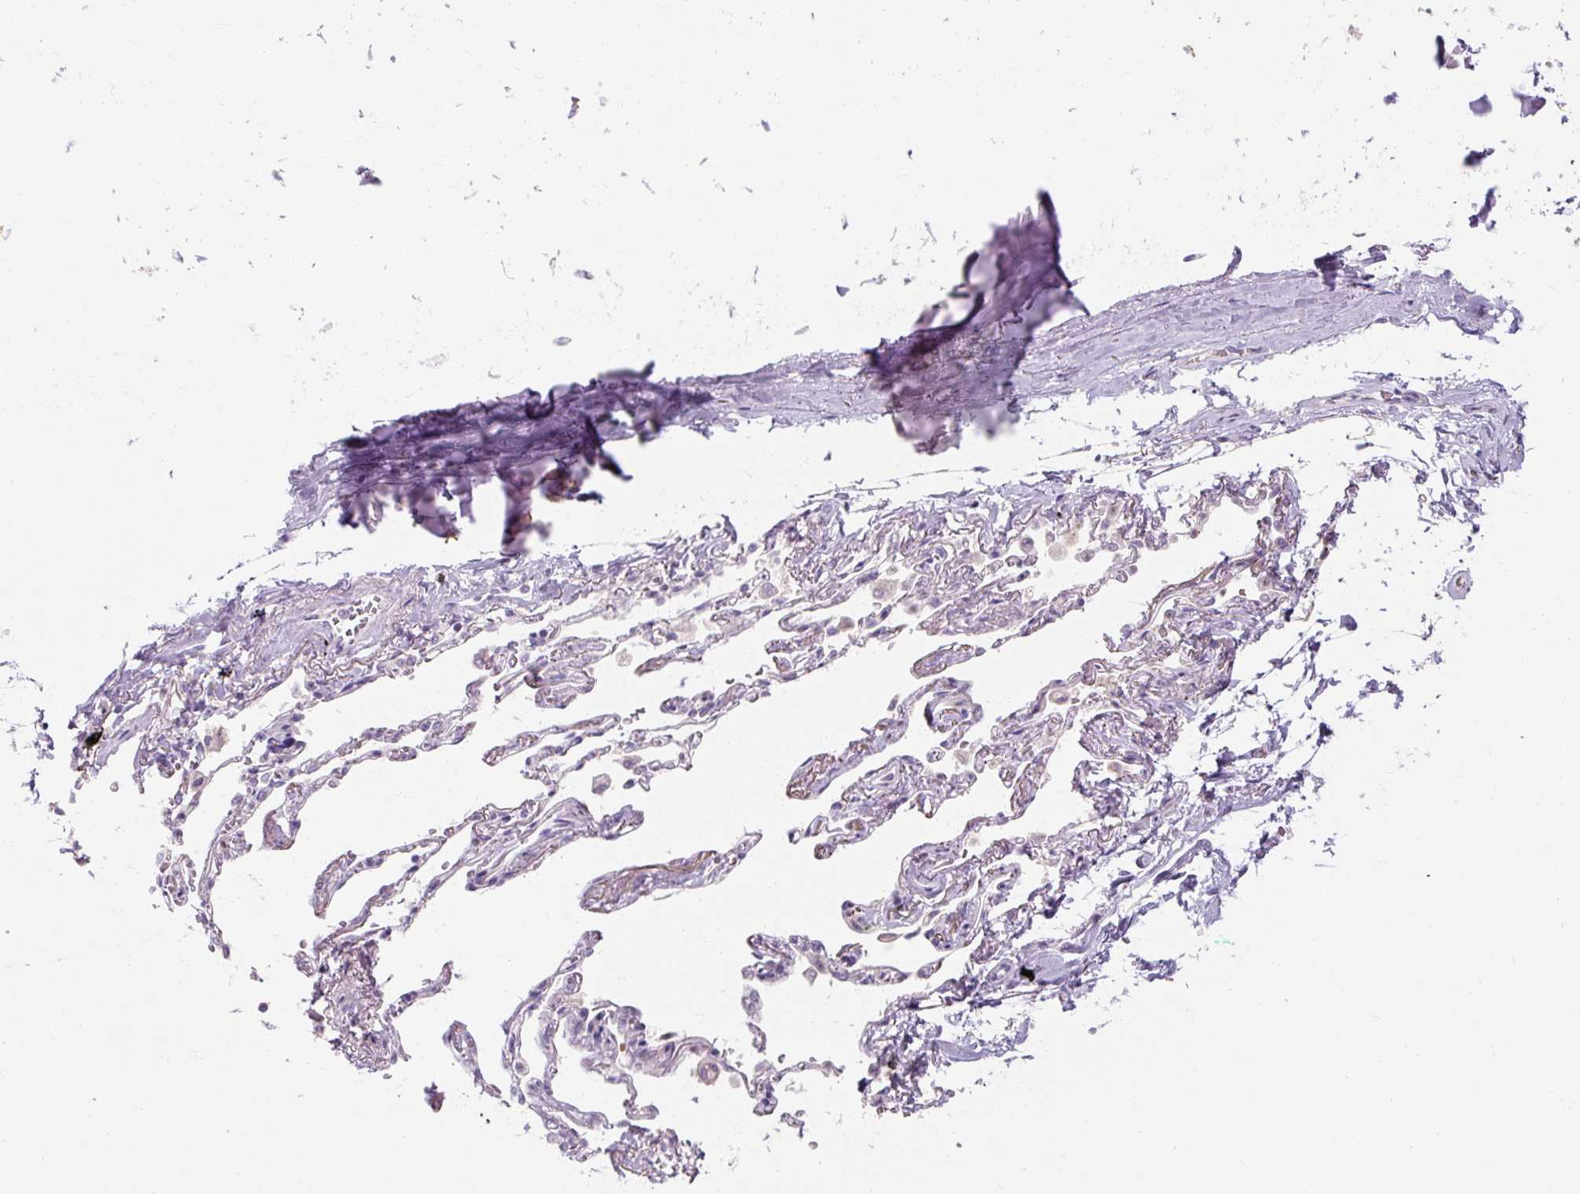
{"staining": {"intensity": "strong", "quantity": "<25%", "location": "cytoplasmic/membranous"}, "tissue": "bronchus", "cell_type": "Respiratory epithelial cells", "image_type": "normal", "snomed": [{"axis": "morphology", "description": "Normal tissue, NOS"}, {"axis": "topography", "description": "Bronchus"}], "caption": "Immunohistochemical staining of unremarkable bronchus demonstrates strong cytoplasmic/membranous protein staining in approximately <25% of respiratory epithelial cells.", "gene": "NFE2L3", "patient": {"sex": "male", "age": 70}}